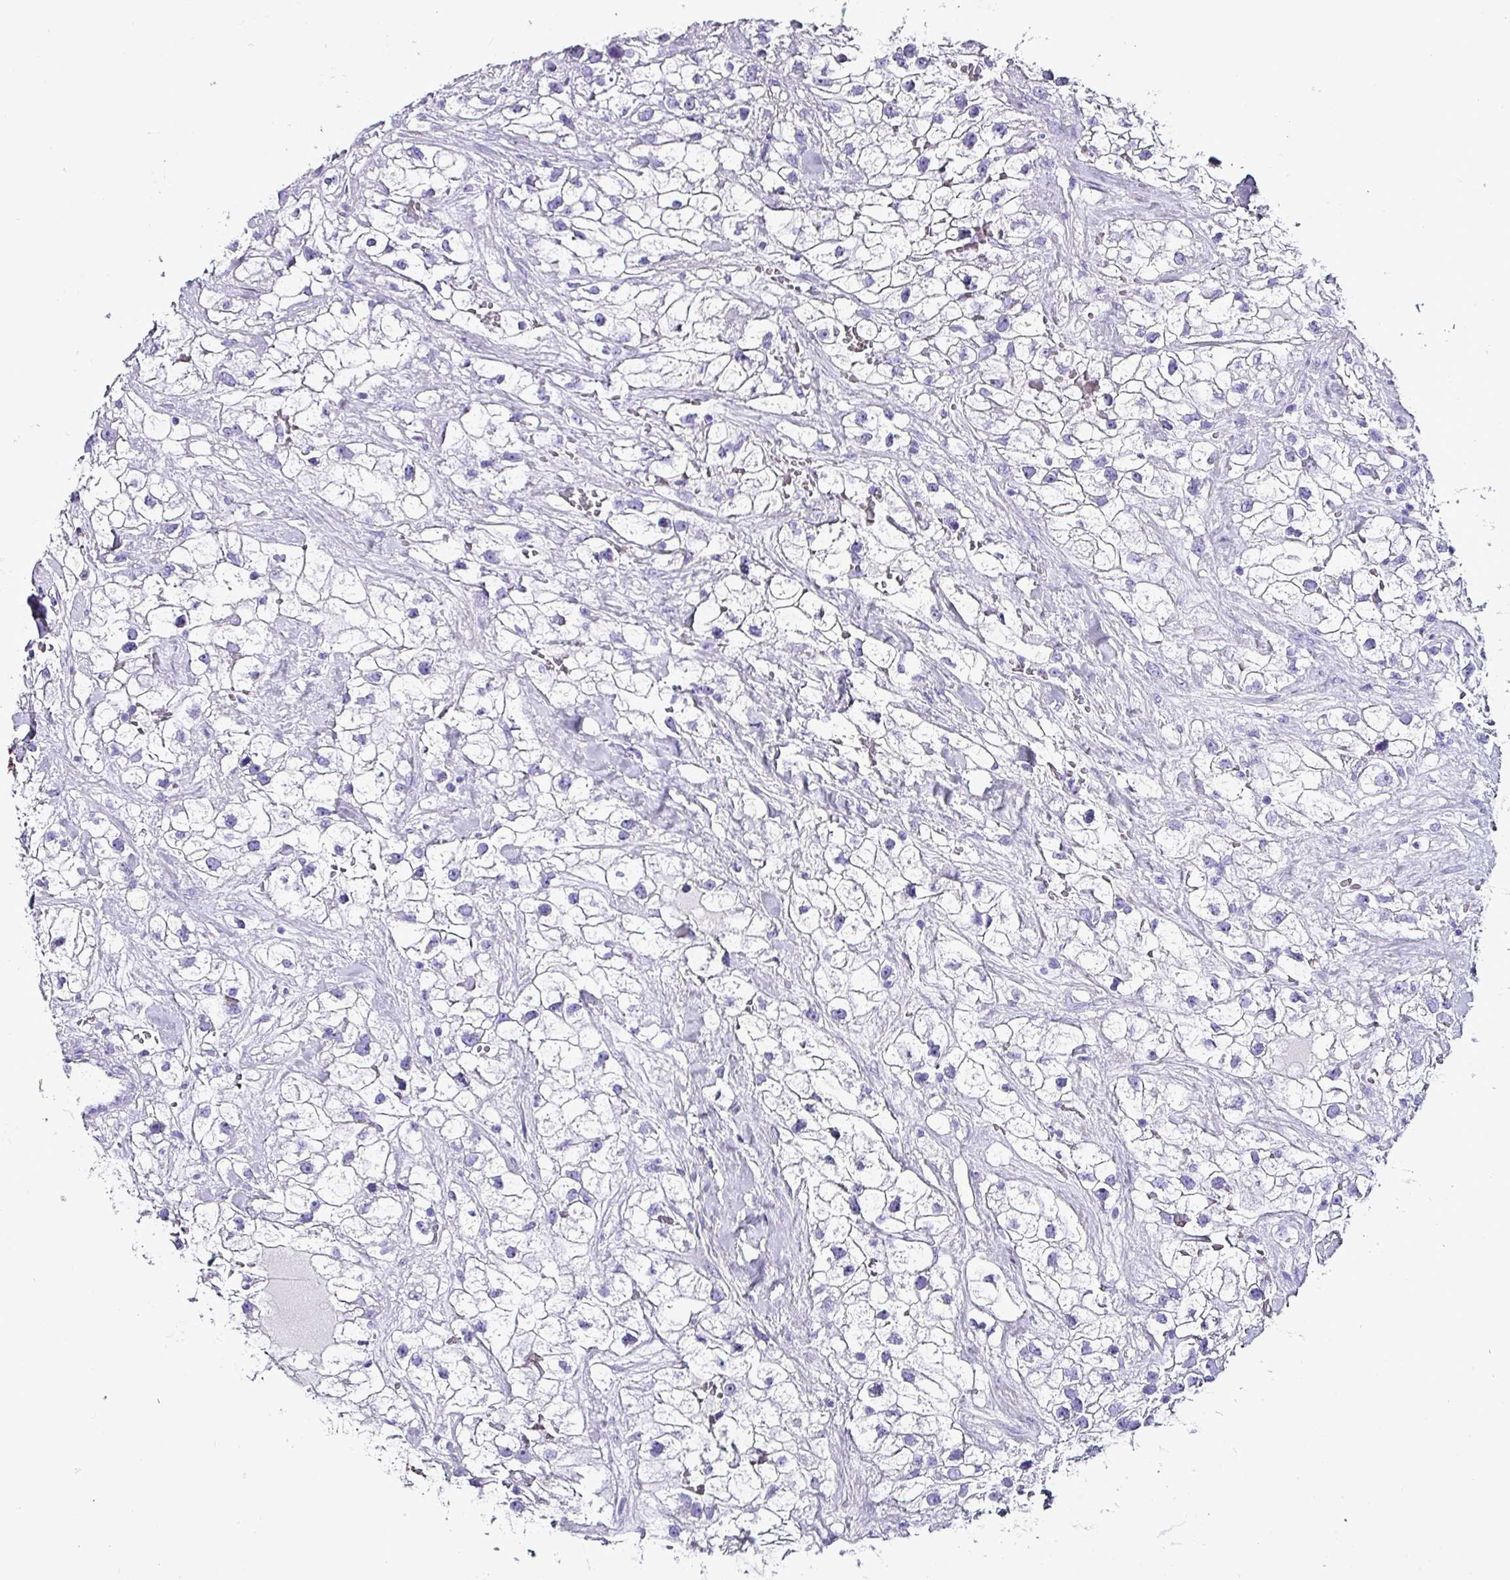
{"staining": {"intensity": "negative", "quantity": "none", "location": "none"}, "tissue": "renal cancer", "cell_type": "Tumor cells", "image_type": "cancer", "snomed": [{"axis": "morphology", "description": "Adenocarcinoma, NOS"}, {"axis": "topography", "description": "Kidney"}], "caption": "Tumor cells are negative for brown protein staining in renal adenocarcinoma.", "gene": "KRT6C", "patient": {"sex": "male", "age": 59}}